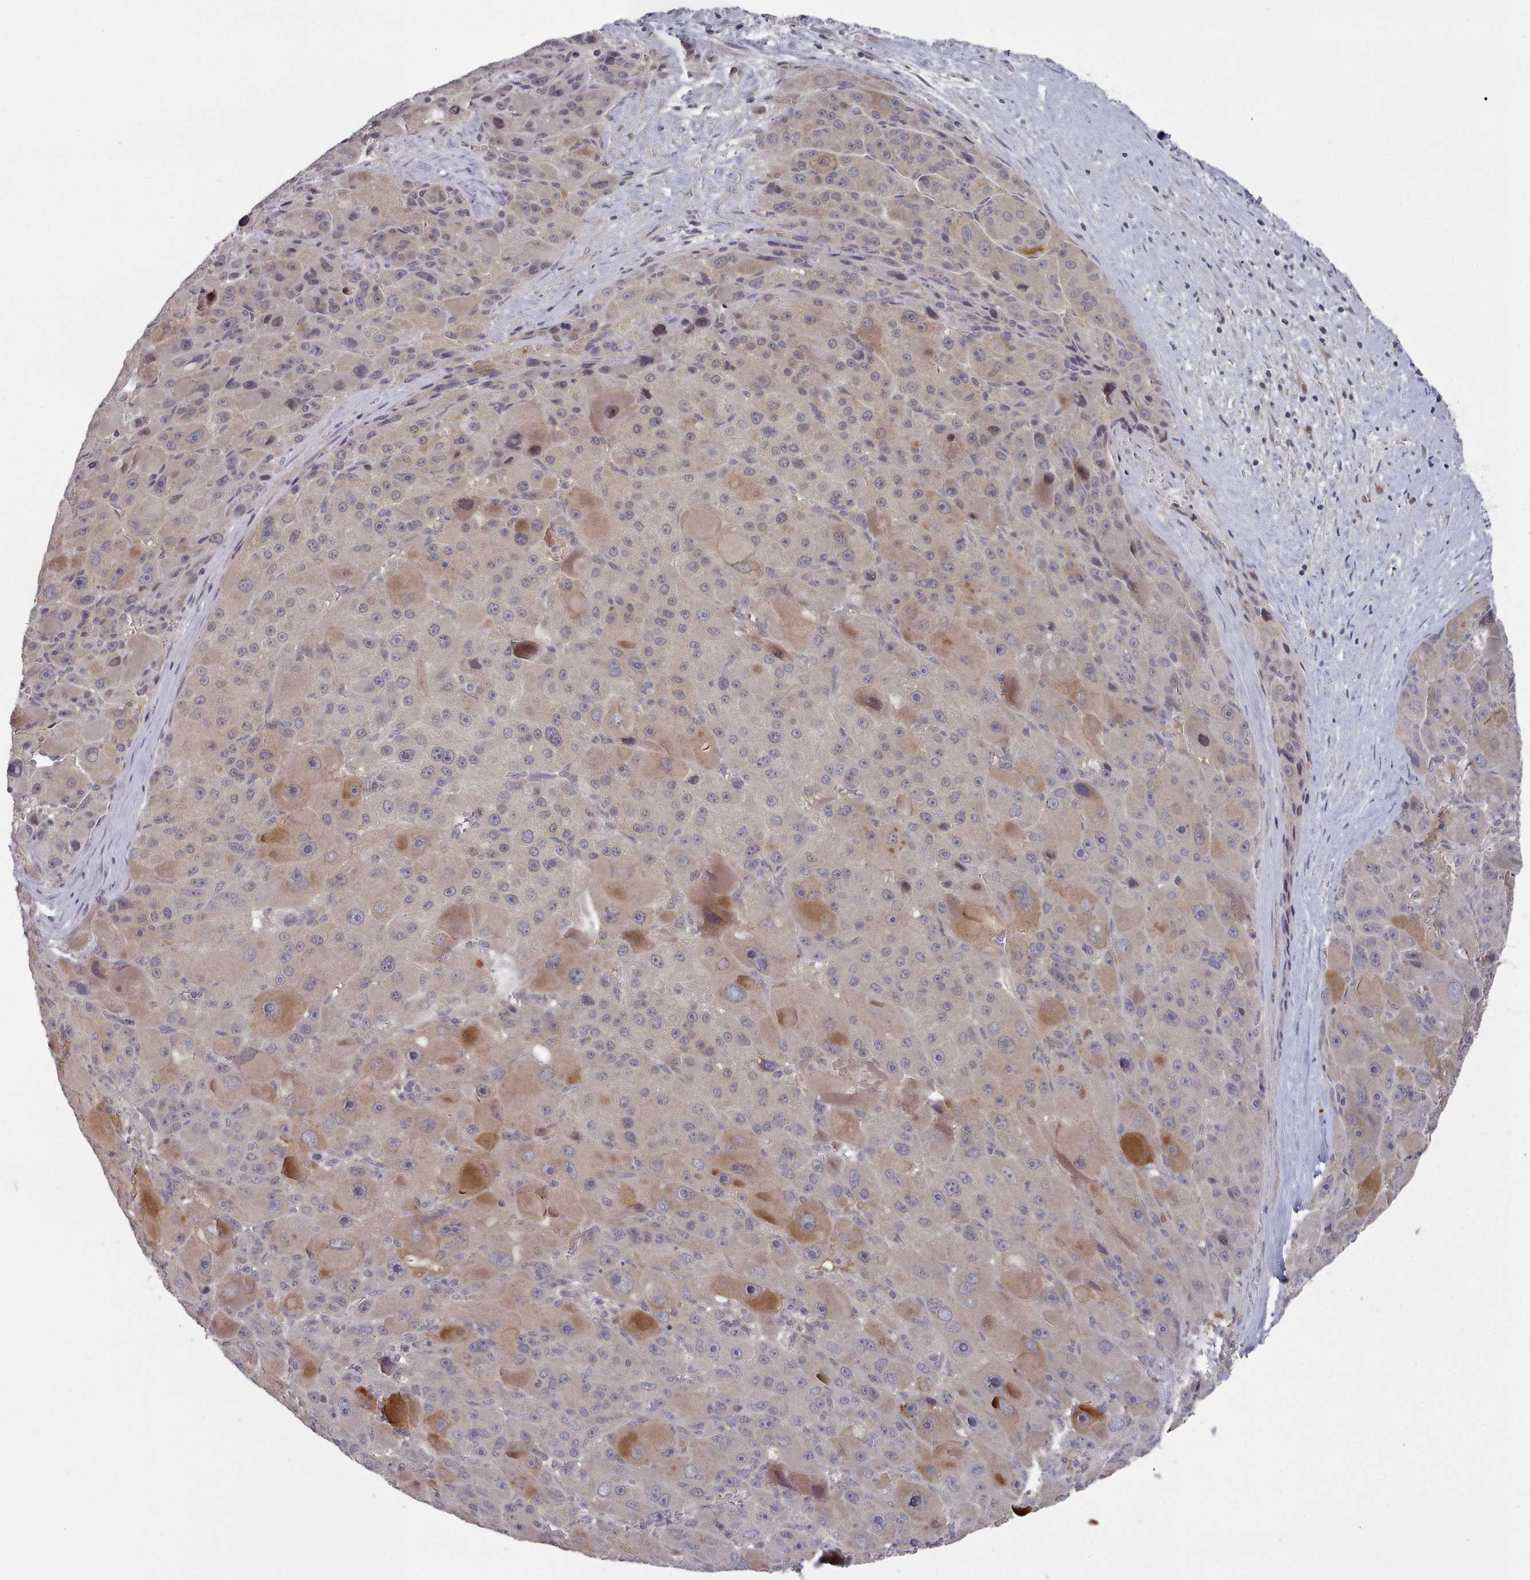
{"staining": {"intensity": "moderate", "quantity": "<25%", "location": "cytoplasmic/membranous"}, "tissue": "liver cancer", "cell_type": "Tumor cells", "image_type": "cancer", "snomed": [{"axis": "morphology", "description": "Carcinoma, Hepatocellular, NOS"}, {"axis": "topography", "description": "Liver"}], "caption": "Tumor cells reveal moderate cytoplasmic/membranous expression in approximately <25% of cells in liver cancer (hepatocellular carcinoma).", "gene": "HYAL3", "patient": {"sex": "male", "age": 76}}